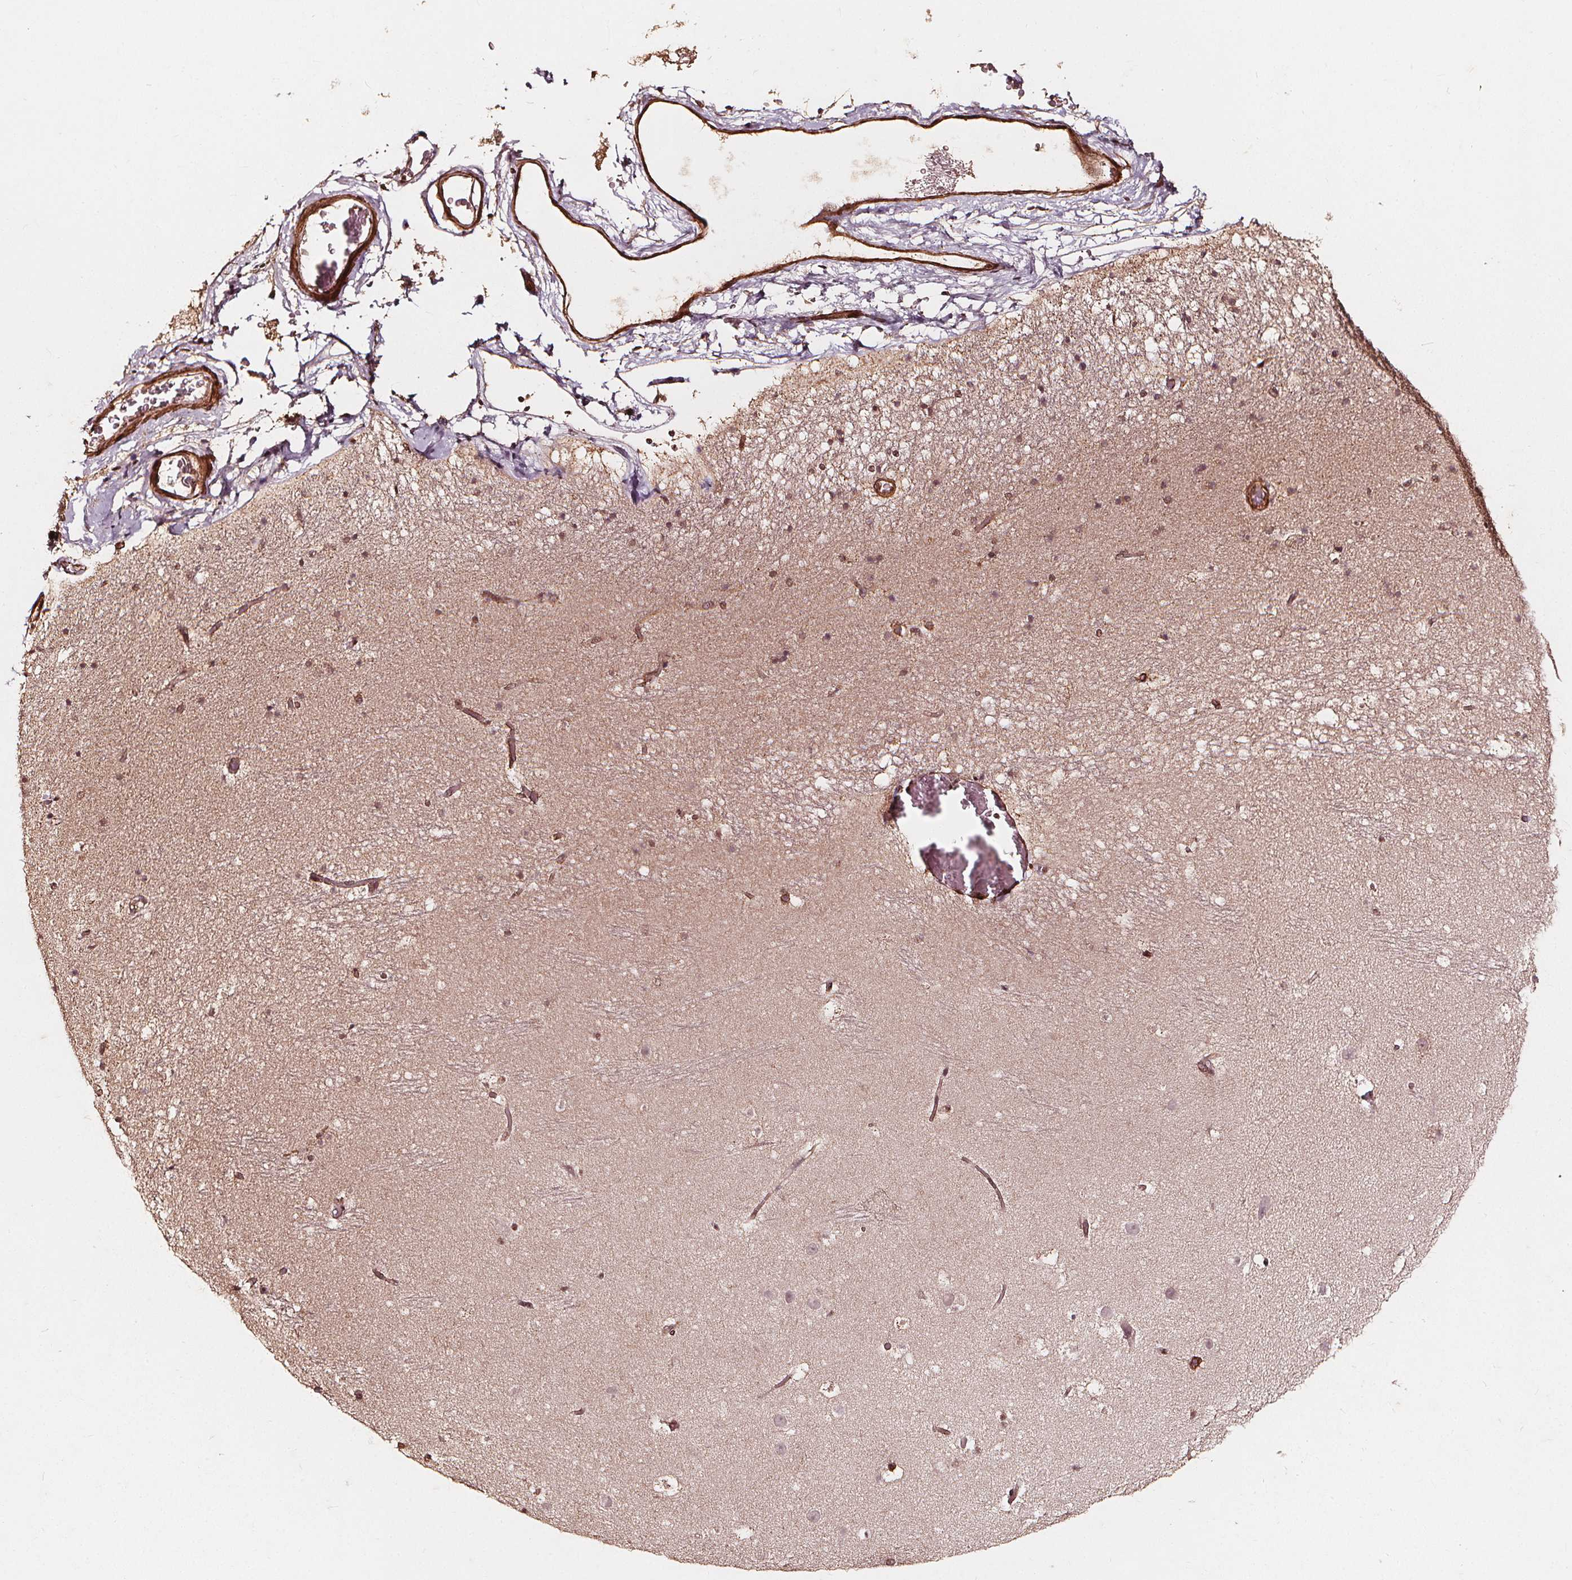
{"staining": {"intensity": "weak", "quantity": "25%-75%", "location": "nuclear"}, "tissue": "hippocampus", "cell_type": "Glial cells", "image_type": "normal", "snomed": [{"axis": "morphology", "description": "Normal tissue, NOS"}, {"axis": "topography", "description": "Hippocampus"}], "caption": "This photomicrograph reveals immunohistochemistry (IHC) staining of benign human hippocampus, with low weak nuclear positivity in approximately 25%-75% of glial cells.", "gene": "EXOSC9", "patient": {"sex": "male", "age": 26}}